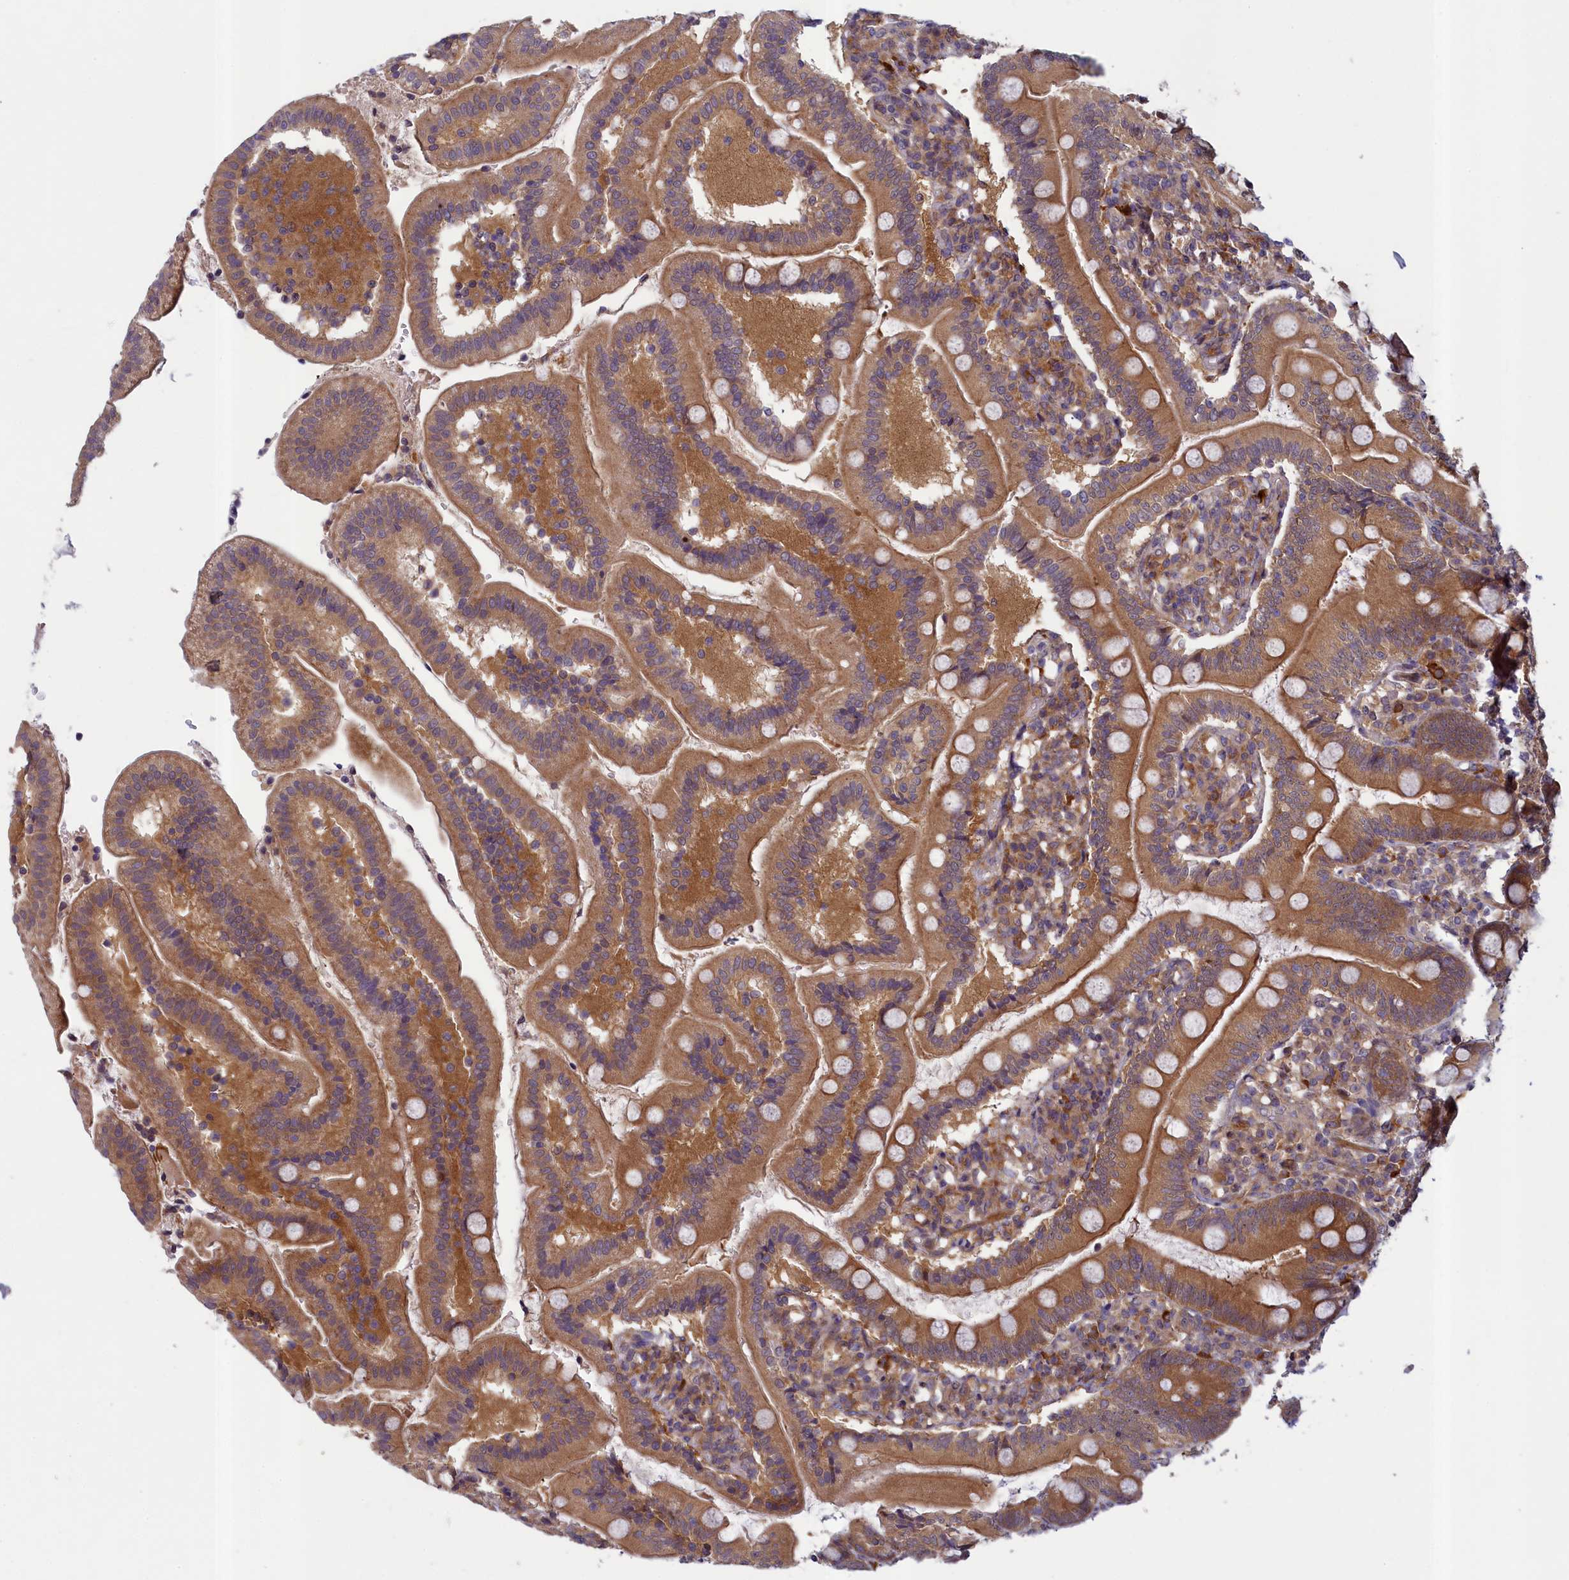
{"staining": {"intensity": "moderate", "quantity": ">75%", "location": "cytoplasmic/membranous"}, "tissue": "duodenum", "cell_type": "Glandular cells", "image_type": "normal", "snomed": [{"axis": "morphology", "description": "Normal tissue, NOS"}, {"axis": "topography", "description": "Duodenum"}], "caption": "Moderate cytoplasmic/membranous staining for a protein is present in about >75% of glandular cells of normal duodenum using immunohistochemistry.", "gene": "NUBP1", "patient": {"sex": "female", "age": 67}}